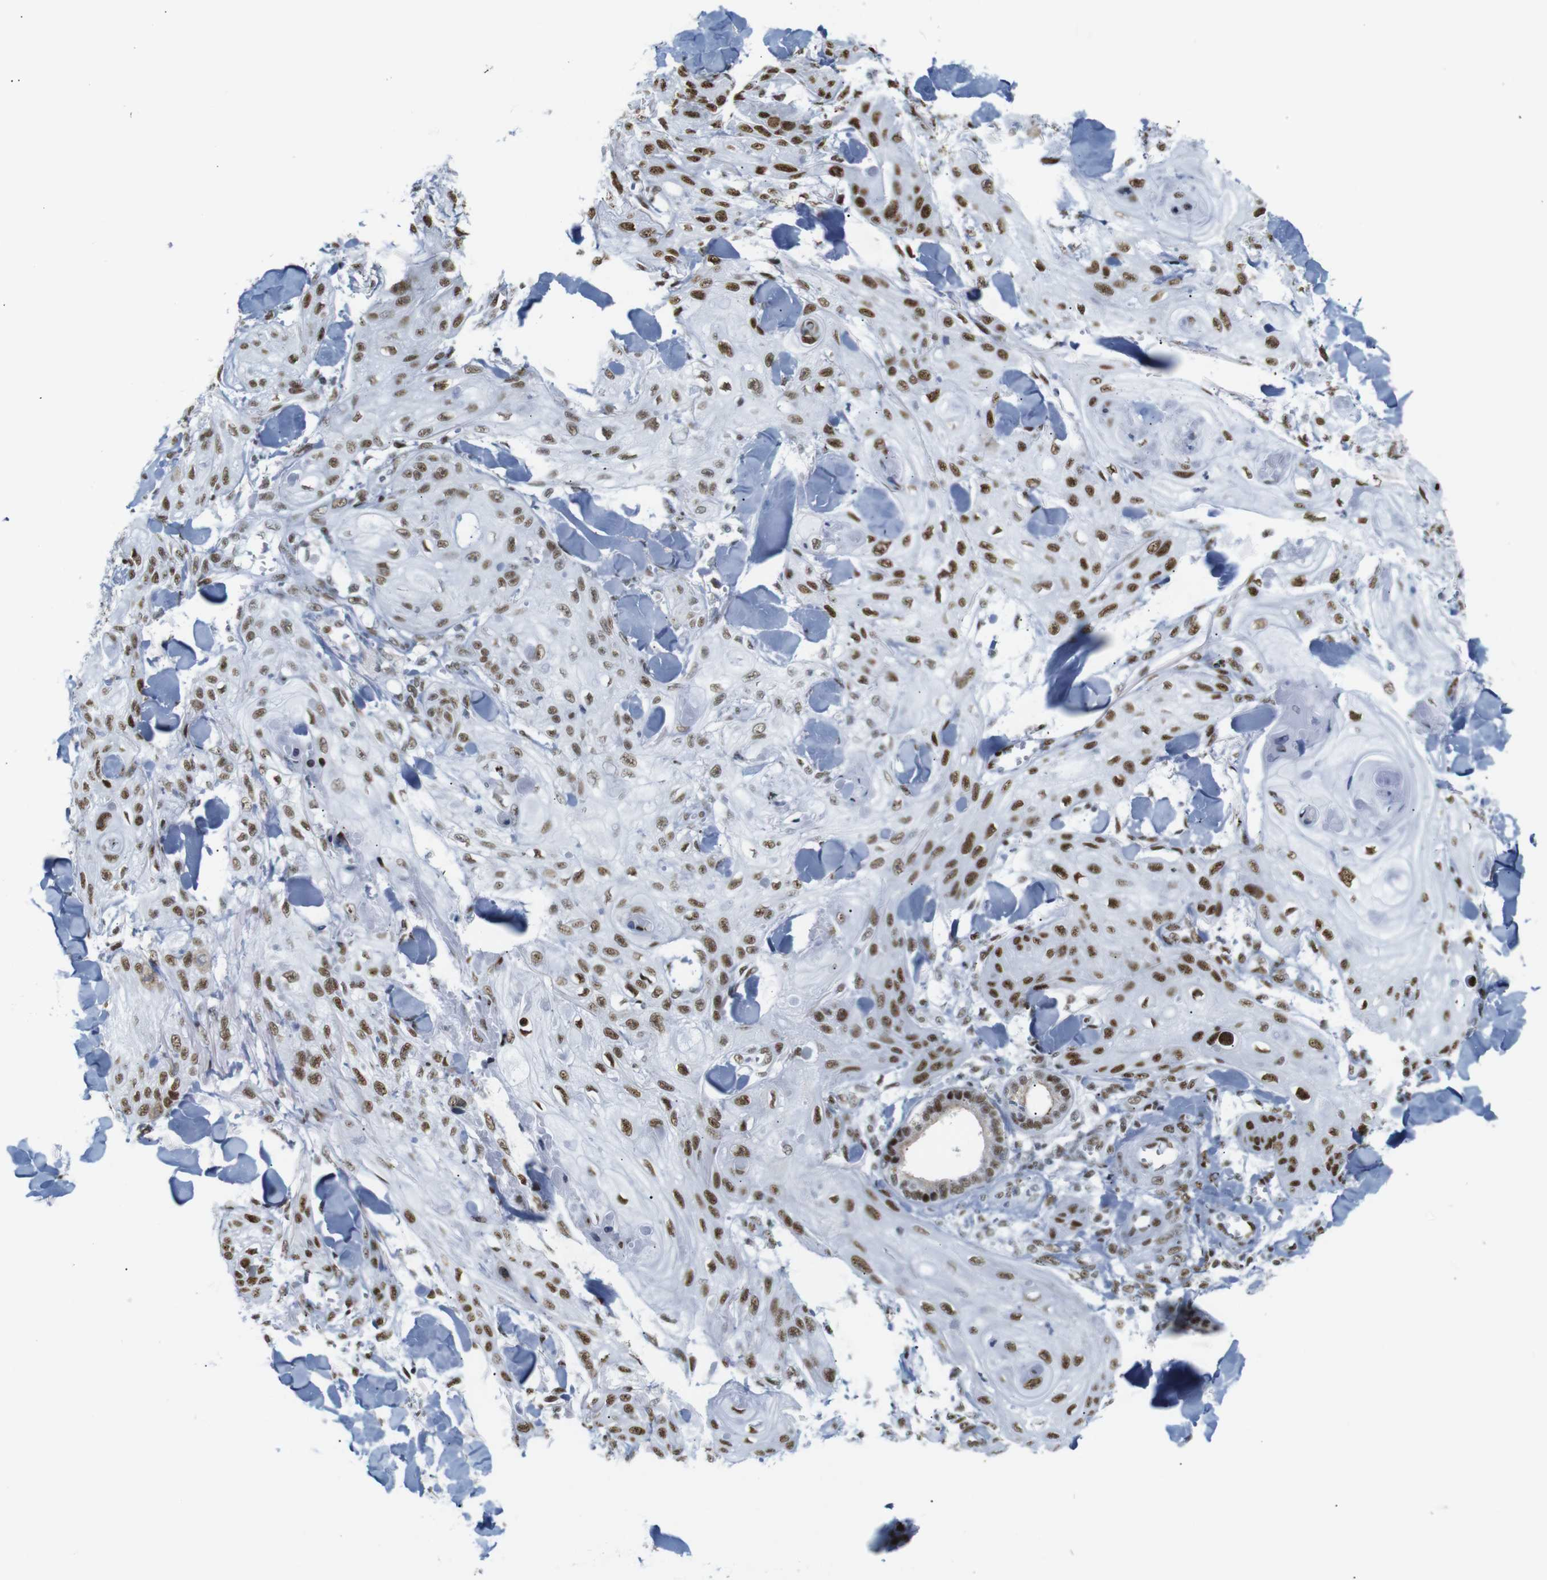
{"staining": {"intensity": "strong", "quantity": ">75%", "location": "nuclear"}, "tissue": "skin cancer", "cell_type": "Tumor cells", "image_type": "cancer", "snomed": [{"axis": "morphology", "description": "Squamous cell carcinoma, NOS"}, {"axis": "topography", "description": "Skin"}], "caption": "Skin squamous cell carcinoma stained for a protein (brown) exhibits strong nuclear positive staining in about >75% of tumor cells.", "gene": "TRA2B", "patient": {"sex": "male", "age": 74}}